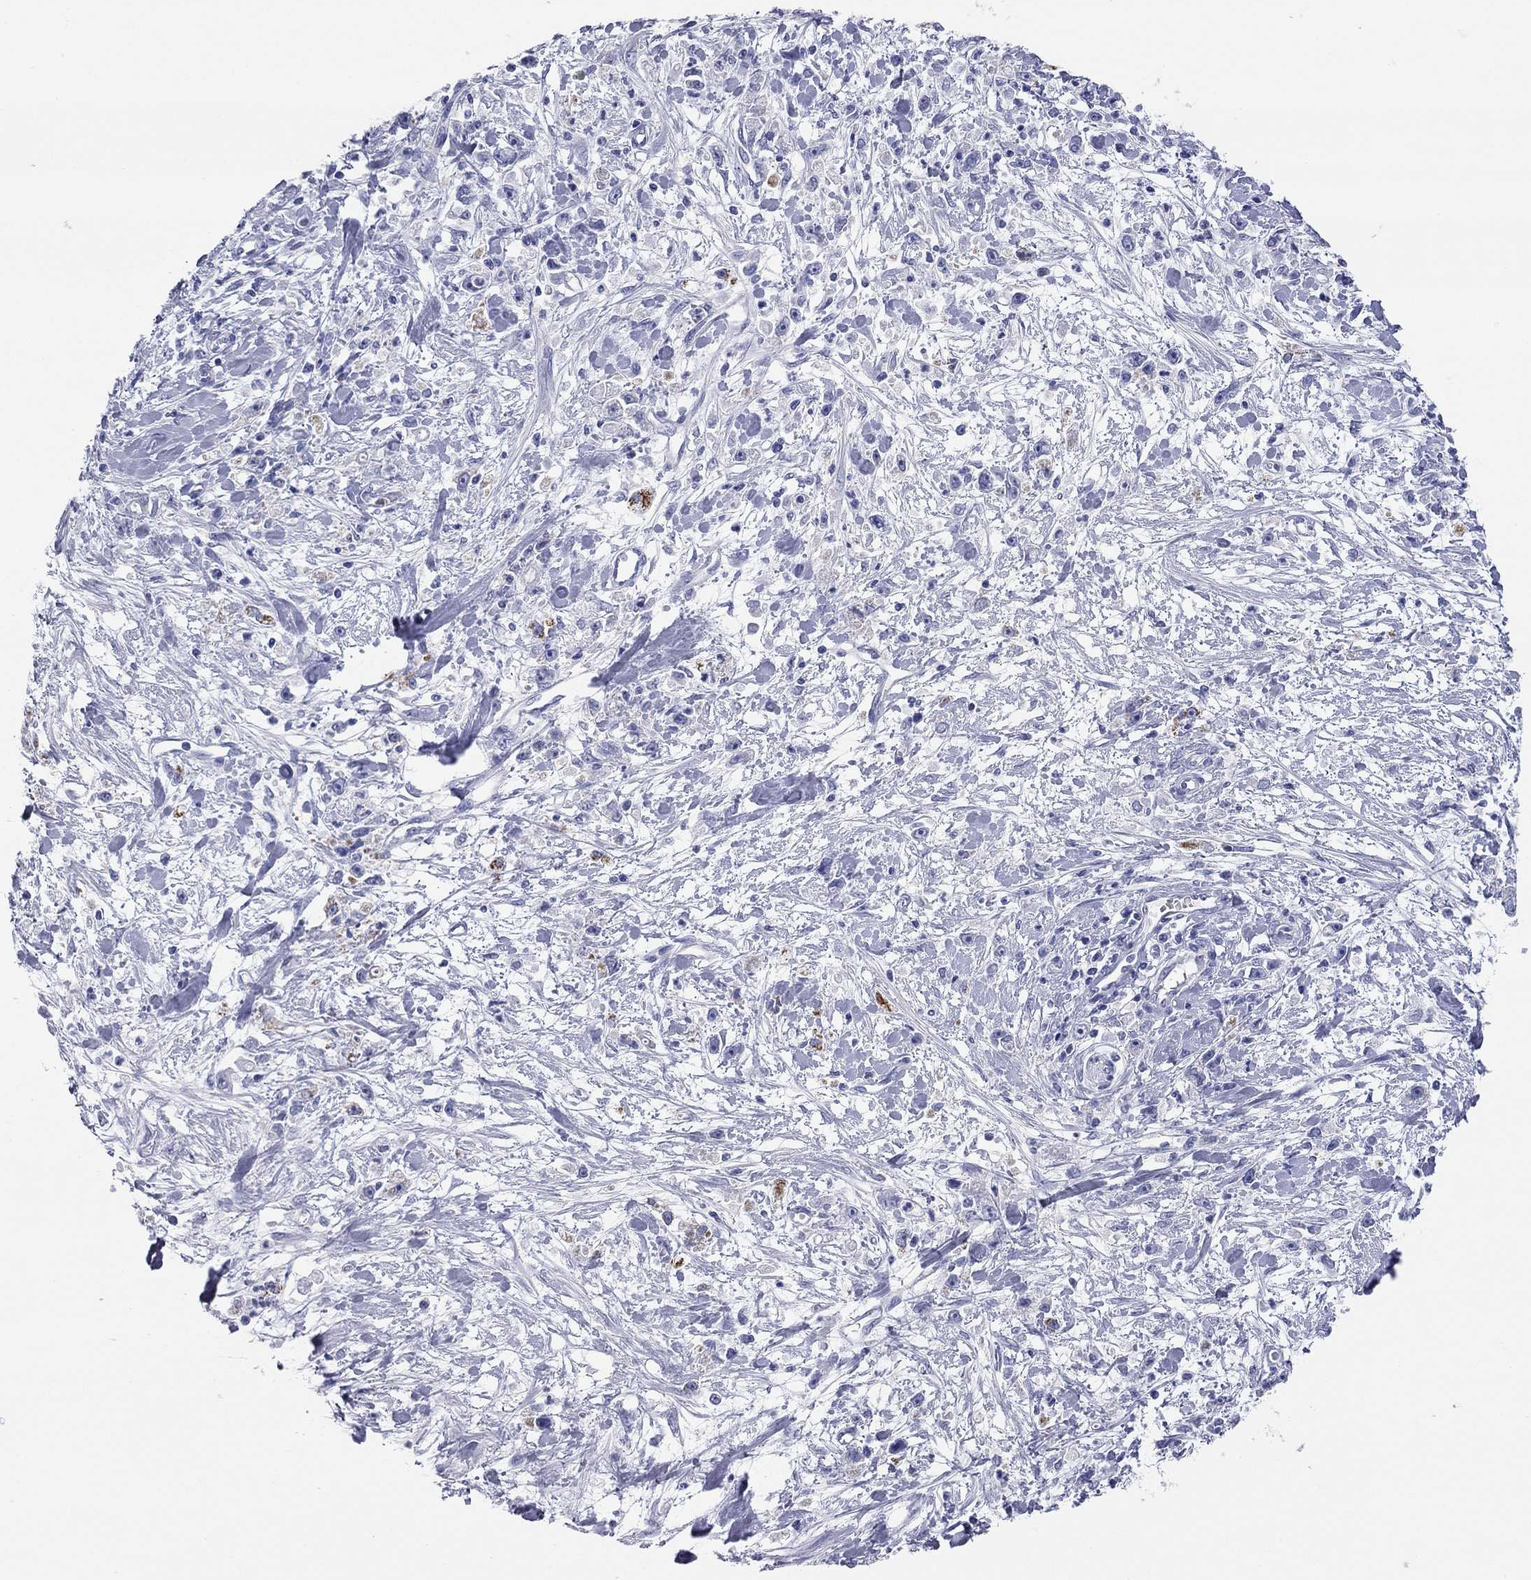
{"staining": {"intensity": "negative", "quantity": "none", "location": "none"}, "tissue": "stomach cancer", "cell_type": "Tumor cells", "image_type": "cancer", "snomed": [{"axis": "morphology", "description": "Adenocarcinoma, NOS"}, {"axis": "topography", "description": "Stomach"}], "caption": "An IHC photomicrograph of stomach cancer is shown. There is no staining in tumor cells of stomach cancer.", "gene": "TMEM221", "patient": {"sex": "female", "age": 59}}